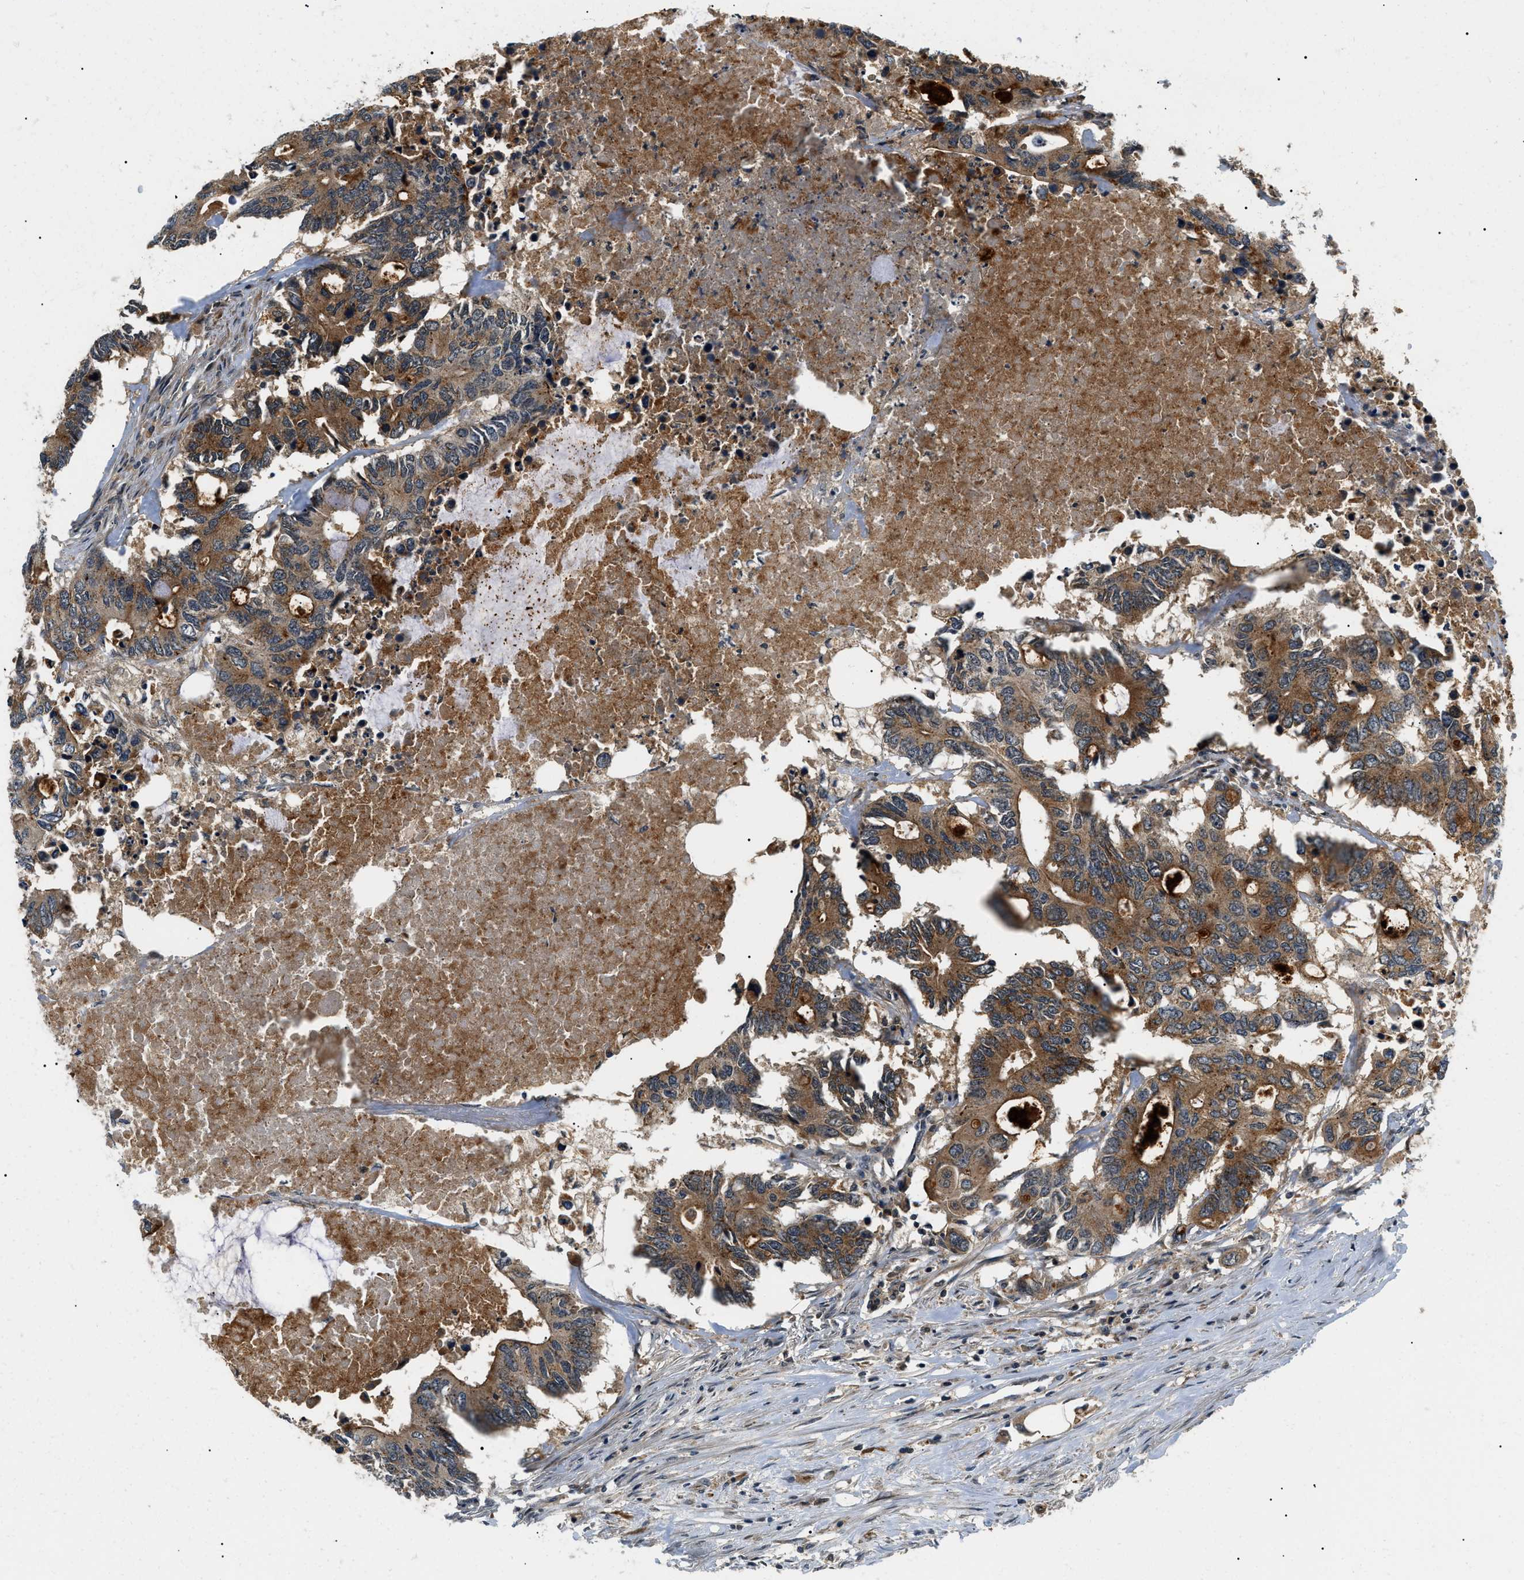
{"staining": {"intensity": "moderate", "quantity": ">75%", "location": "cytoplasmic/membranous"}, "tissue": "colorectal cancer", "cell_type": "Tumor cells", "image_type": "cancer", "snomed": [{"axis": "morphology", "description": "Adenocarcinoma, NOS"}, {"axis": "topography", "description": "Colon"}], "caption": "A micrograph showing moderate cytoplasmic/membranous staining in about >75% of tumor cells in colorectal cancer, as visualized by brown immunohistochemical staining.", "gene": "ATP6AP1", "patient": {"sex": "male", "age": 71}}